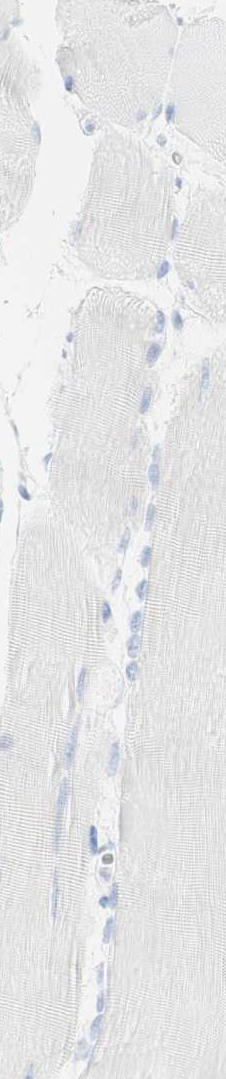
{"staining": {"intensity": "negative", "quantity": "none", "location": "none"}, "tissue": "skeletal muscle", "cell_type": "Myocytes", "image_type": "normal", "snomed": [{"axis": "morphology", "description": "Normal tissue, NOS"}, {"axis": "morphology", "description": "Squamous cell carcinoma, NOS"}, {"axis": "topography", "description": "Skeletal muscle"}], "caption": "Benign skeletal muscle was stained to show a protein in brown. There is no significant positivity in myocytes. Brightfield microscopy of IHC stained with DAB (3,3'-diaminobenzidine) (brown) and hematoxylin (blue), captured at high magnification.", "gene": "NAPSA", "patient": {"sex": "male", "age": 51}}